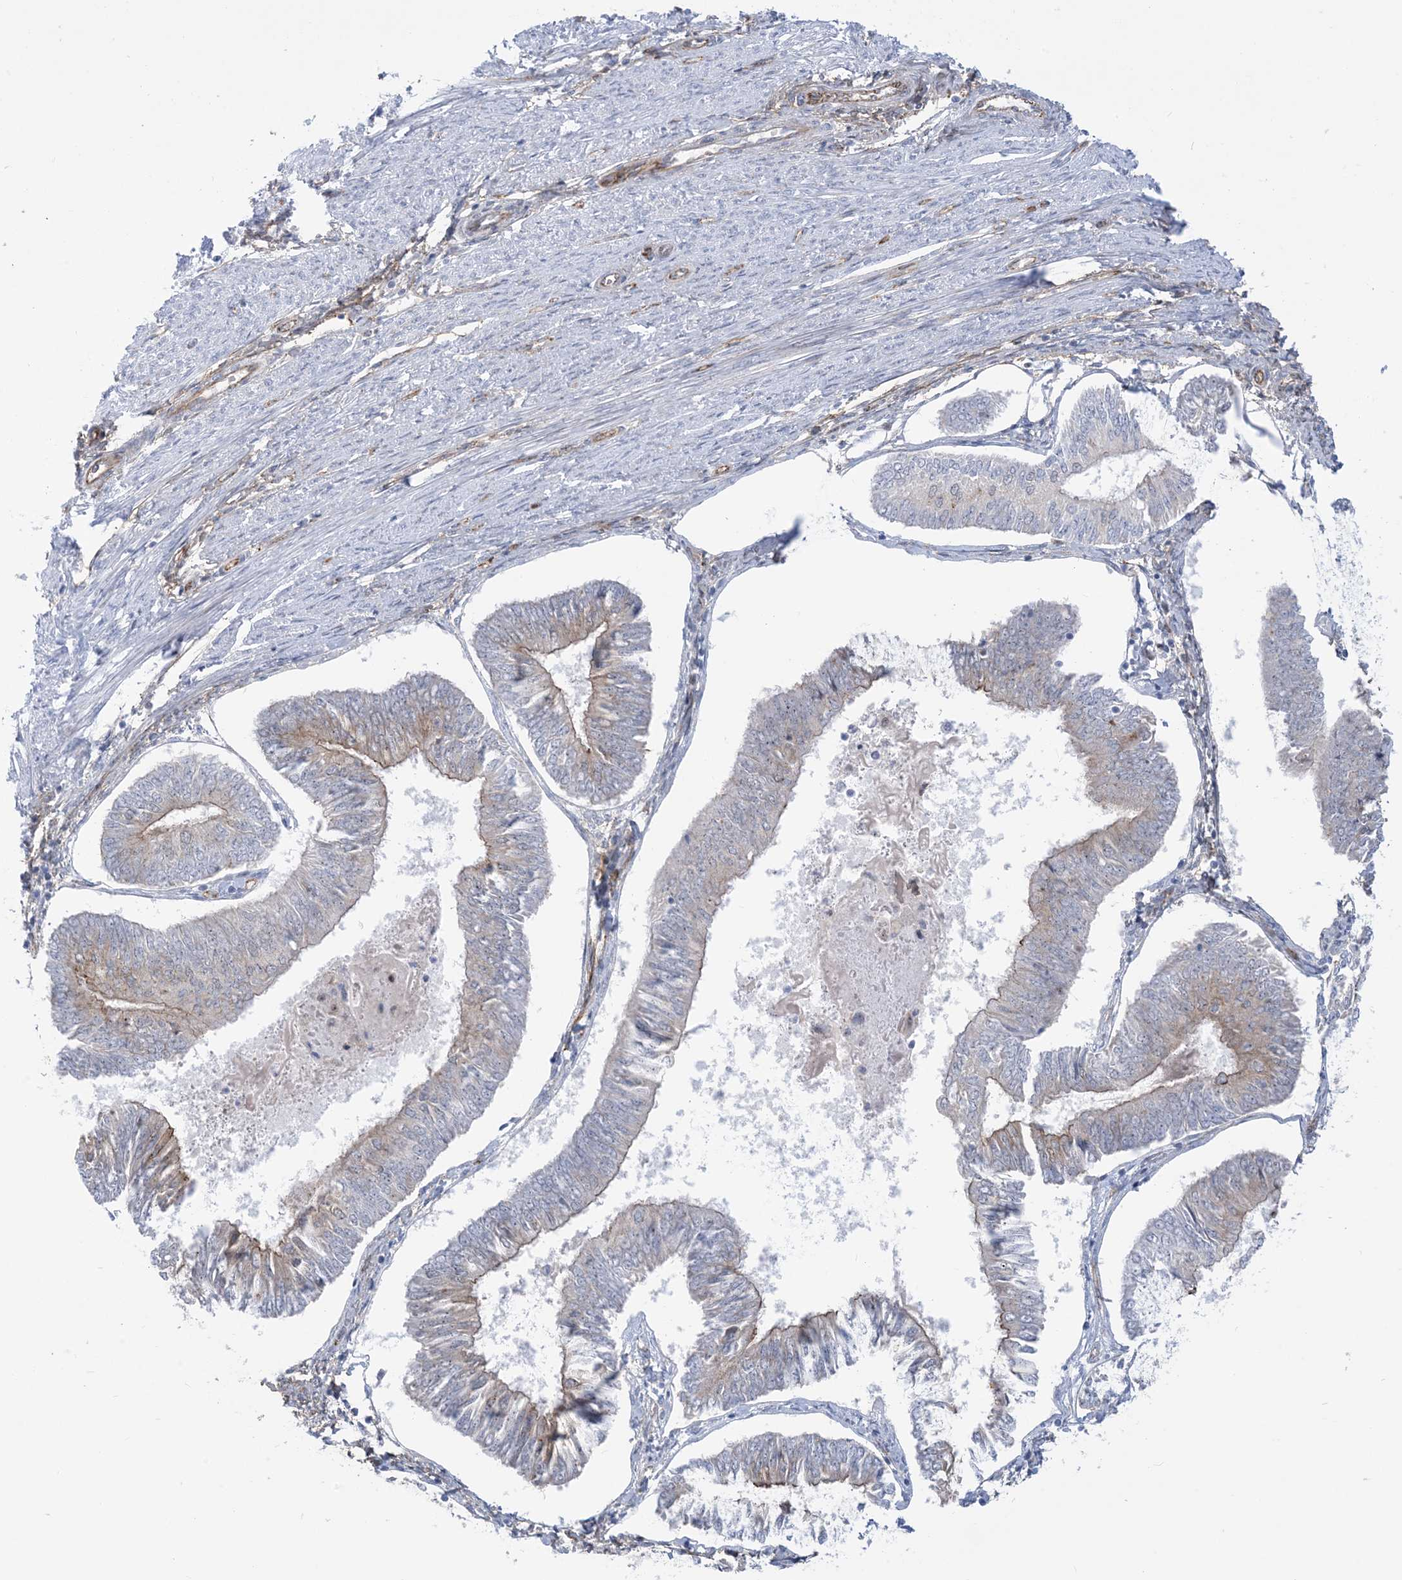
{"staining": {"intensity": "moderate", "quantity": "<25%", "location": "cytoplasmic/membranous"}, "tissue": "endometrial cancer", "cell_type": "Tumor cells", "image_type": "cancer", "snomed": [{"axis": "morphology", "description": "Adenocarcinoma, NOS"}, {"axis": "topography", "description": "Endometrium"}], "caption": "Endometrial cancer (adenocarcinoma) was stained to show a protein in brown. There is low levels of moderate cytoplasmic/membranous staining in approximately <25% of tumor cells.", "gene": "MARS2", "patient": {"sex": "female", "age": 58}}